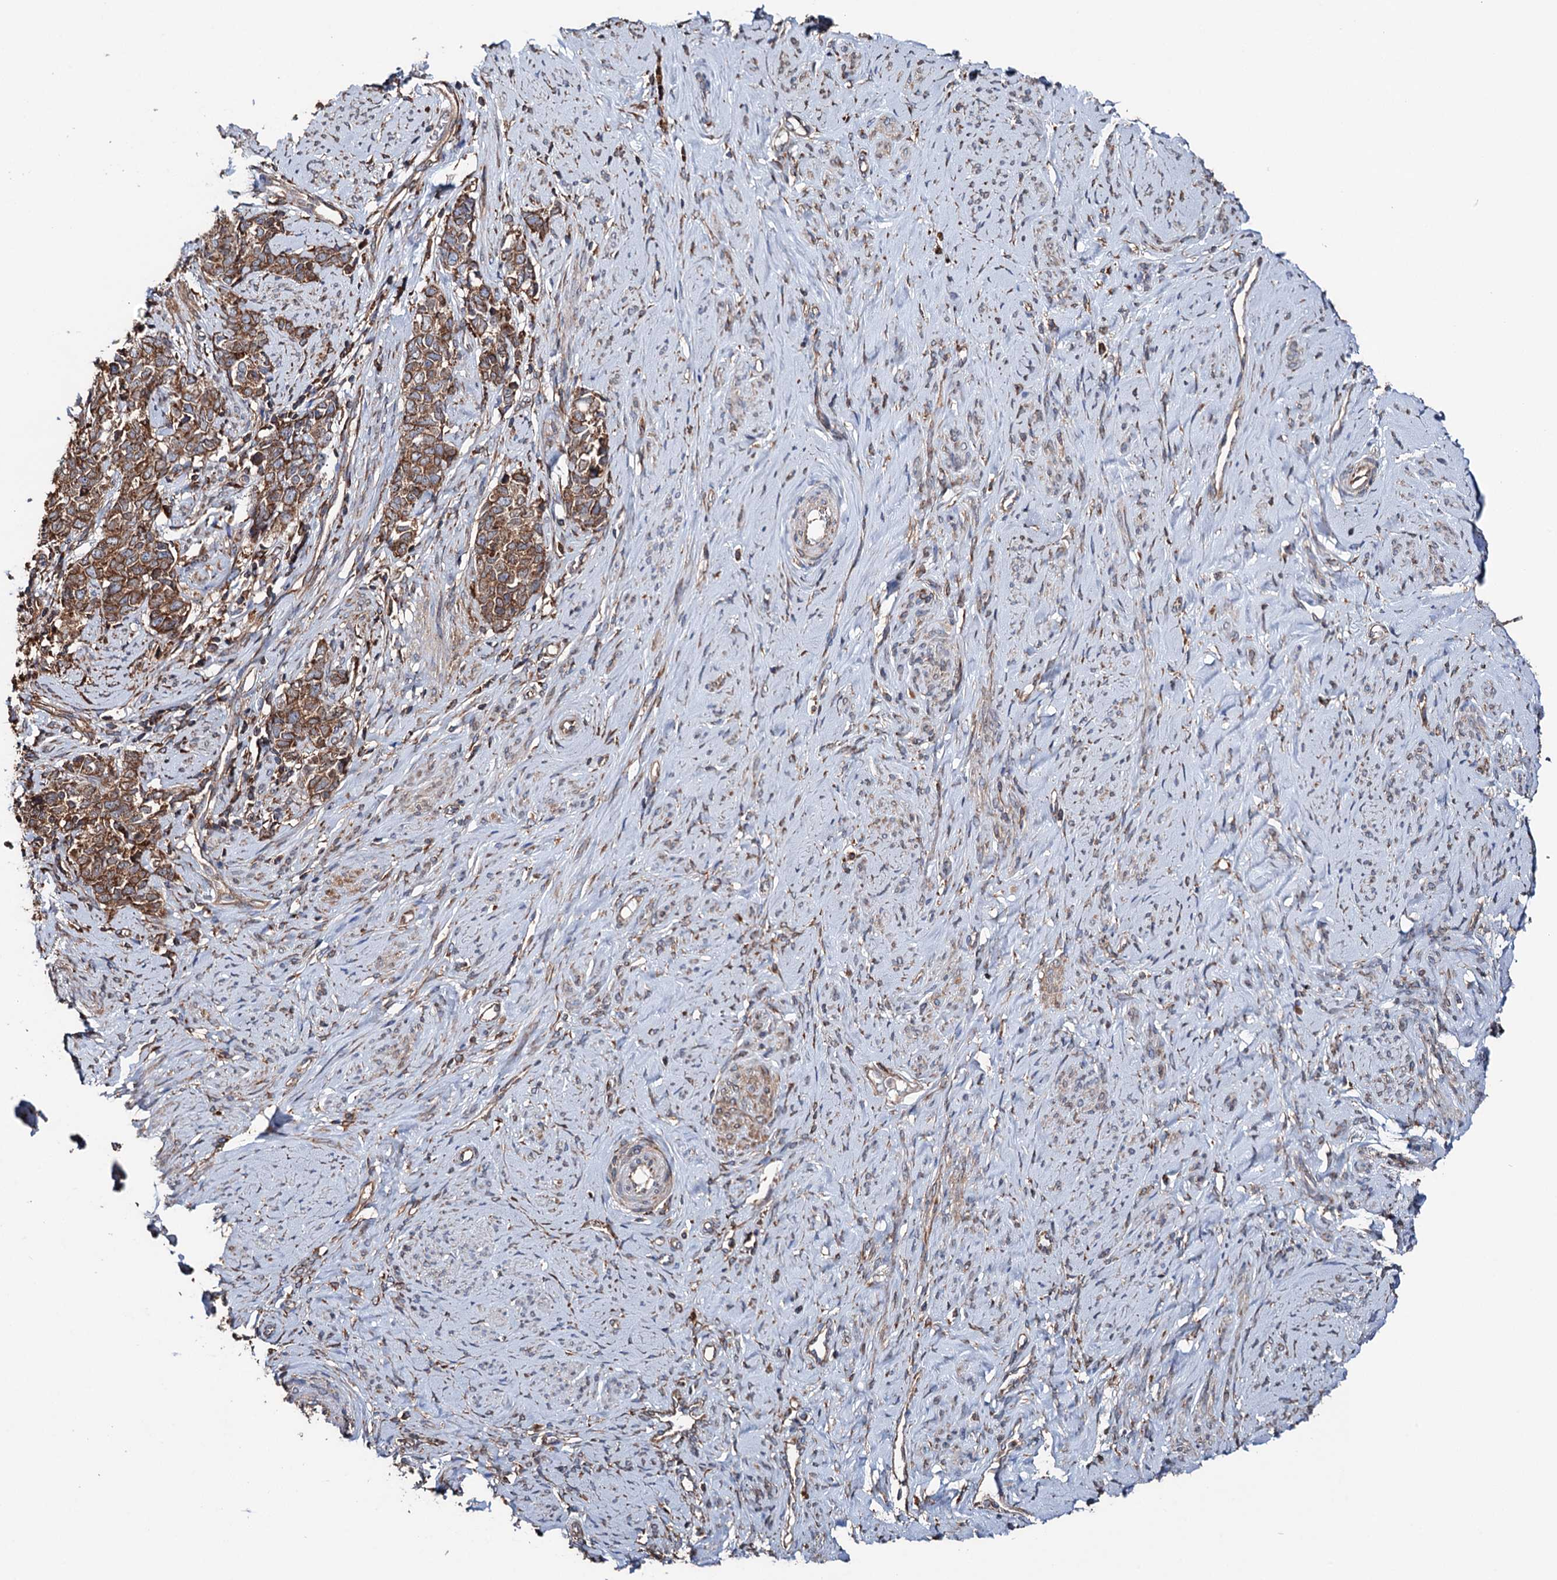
{"staining": {"intensity": "moderate", "quantity": ">75%", "location": "cytoplasmic/membranous"}, "tissue": "cervical cancer", "cell_type": "Tumor cells", "image_type": "cancer", "snomed": [{"axis": "morphology", "description": "Squamous cell carcinoma, NOS"}, {"axis": "topography", "description": "Cervix"}], "caption": "Tumor cells display medium levels of moderate cytoplasmic/membranous positivity in about >75% of cells in human cervical cancer.", "gene": "ERP29", "patient": {"sex": "female", "age": 63}}